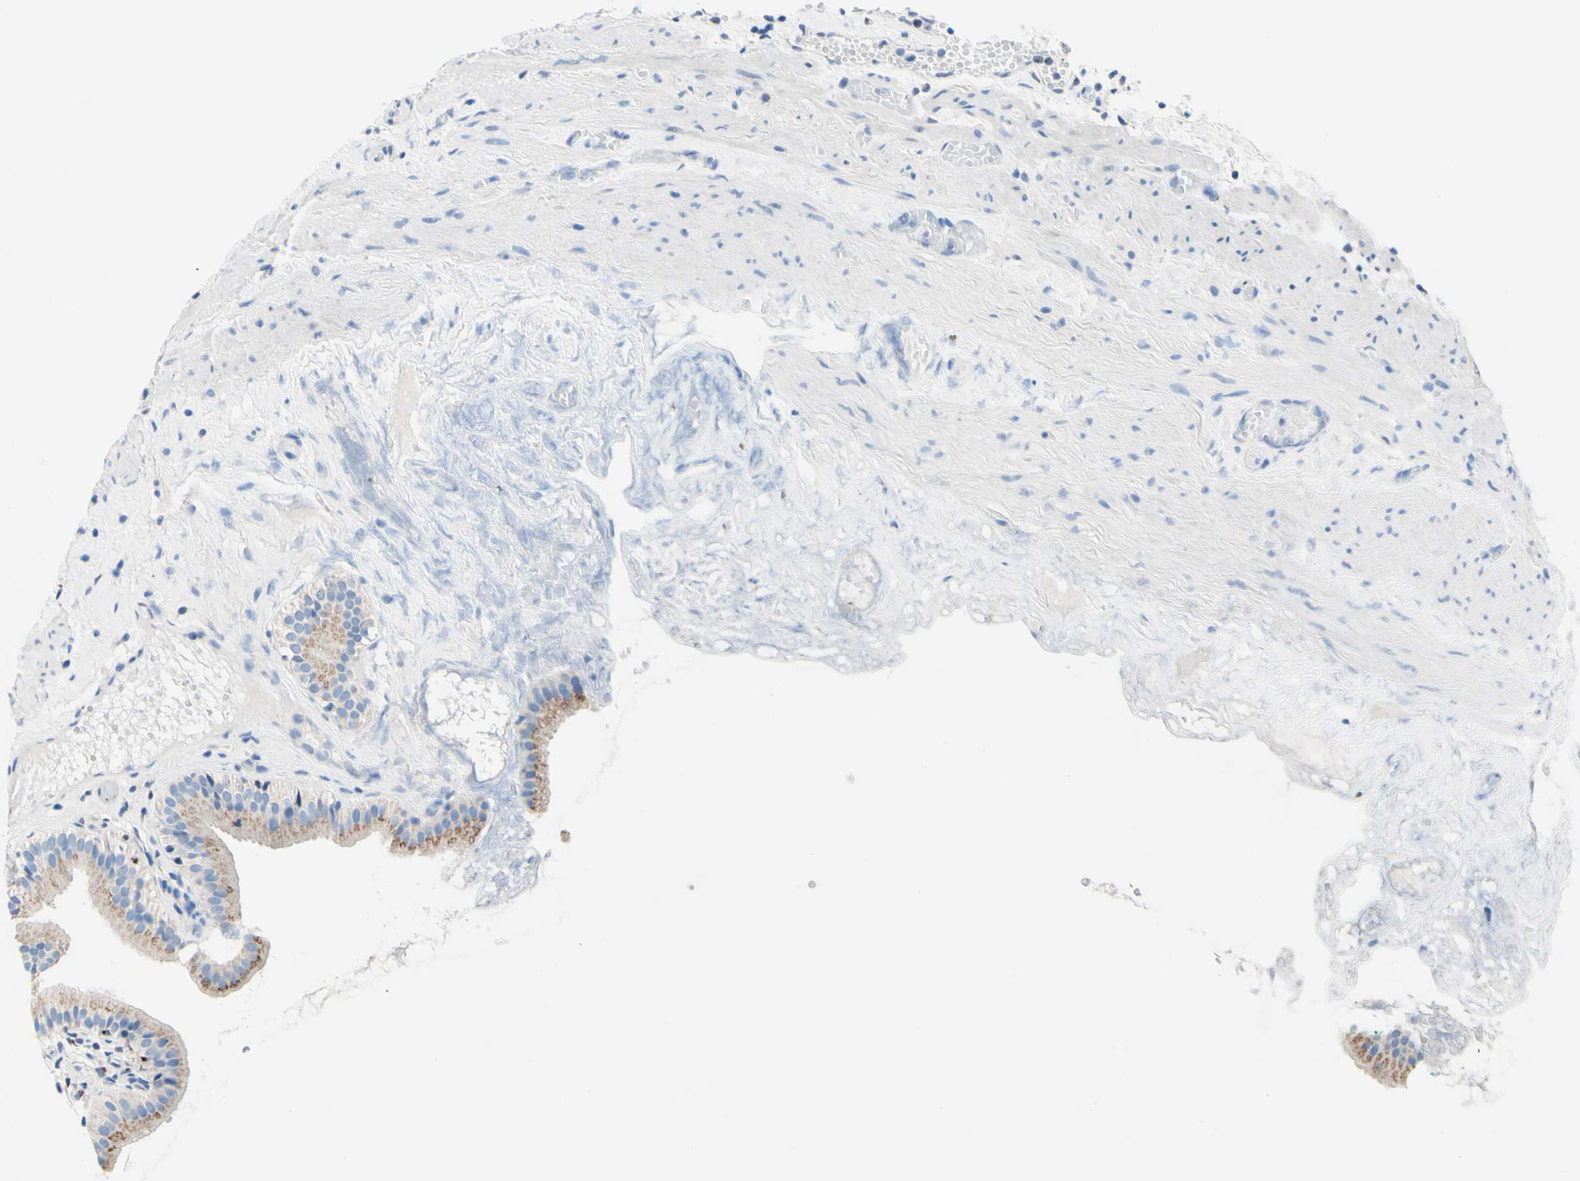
{"staining": {"intensity": "weak", "quantity": ">75%", "location": "cytoplasmic/membranous"}, "tissue": "gallbladder", "cell_type": "Glandular cells", "image_type": "normal", "snomed": [{"axis": "morphology", "description": "Normal tissue, NOS"}, {"axis": "topography", "description": "Gallbladder"}], "caption": "The photomicrograph demonstrates immunohistochemical staining of unremarkable gallbladder. There is weak cytoplasmic/membranous expression is seen in approximately >75% of glandular cells. (Stains: DAB (3,3'-diaminobenzidine) in brown, nuclei in blue, Microscopy: brightfield microscopy at high magnification).", "gene": "GALNT2", "patient": {"sex": "female", "age": 26}}